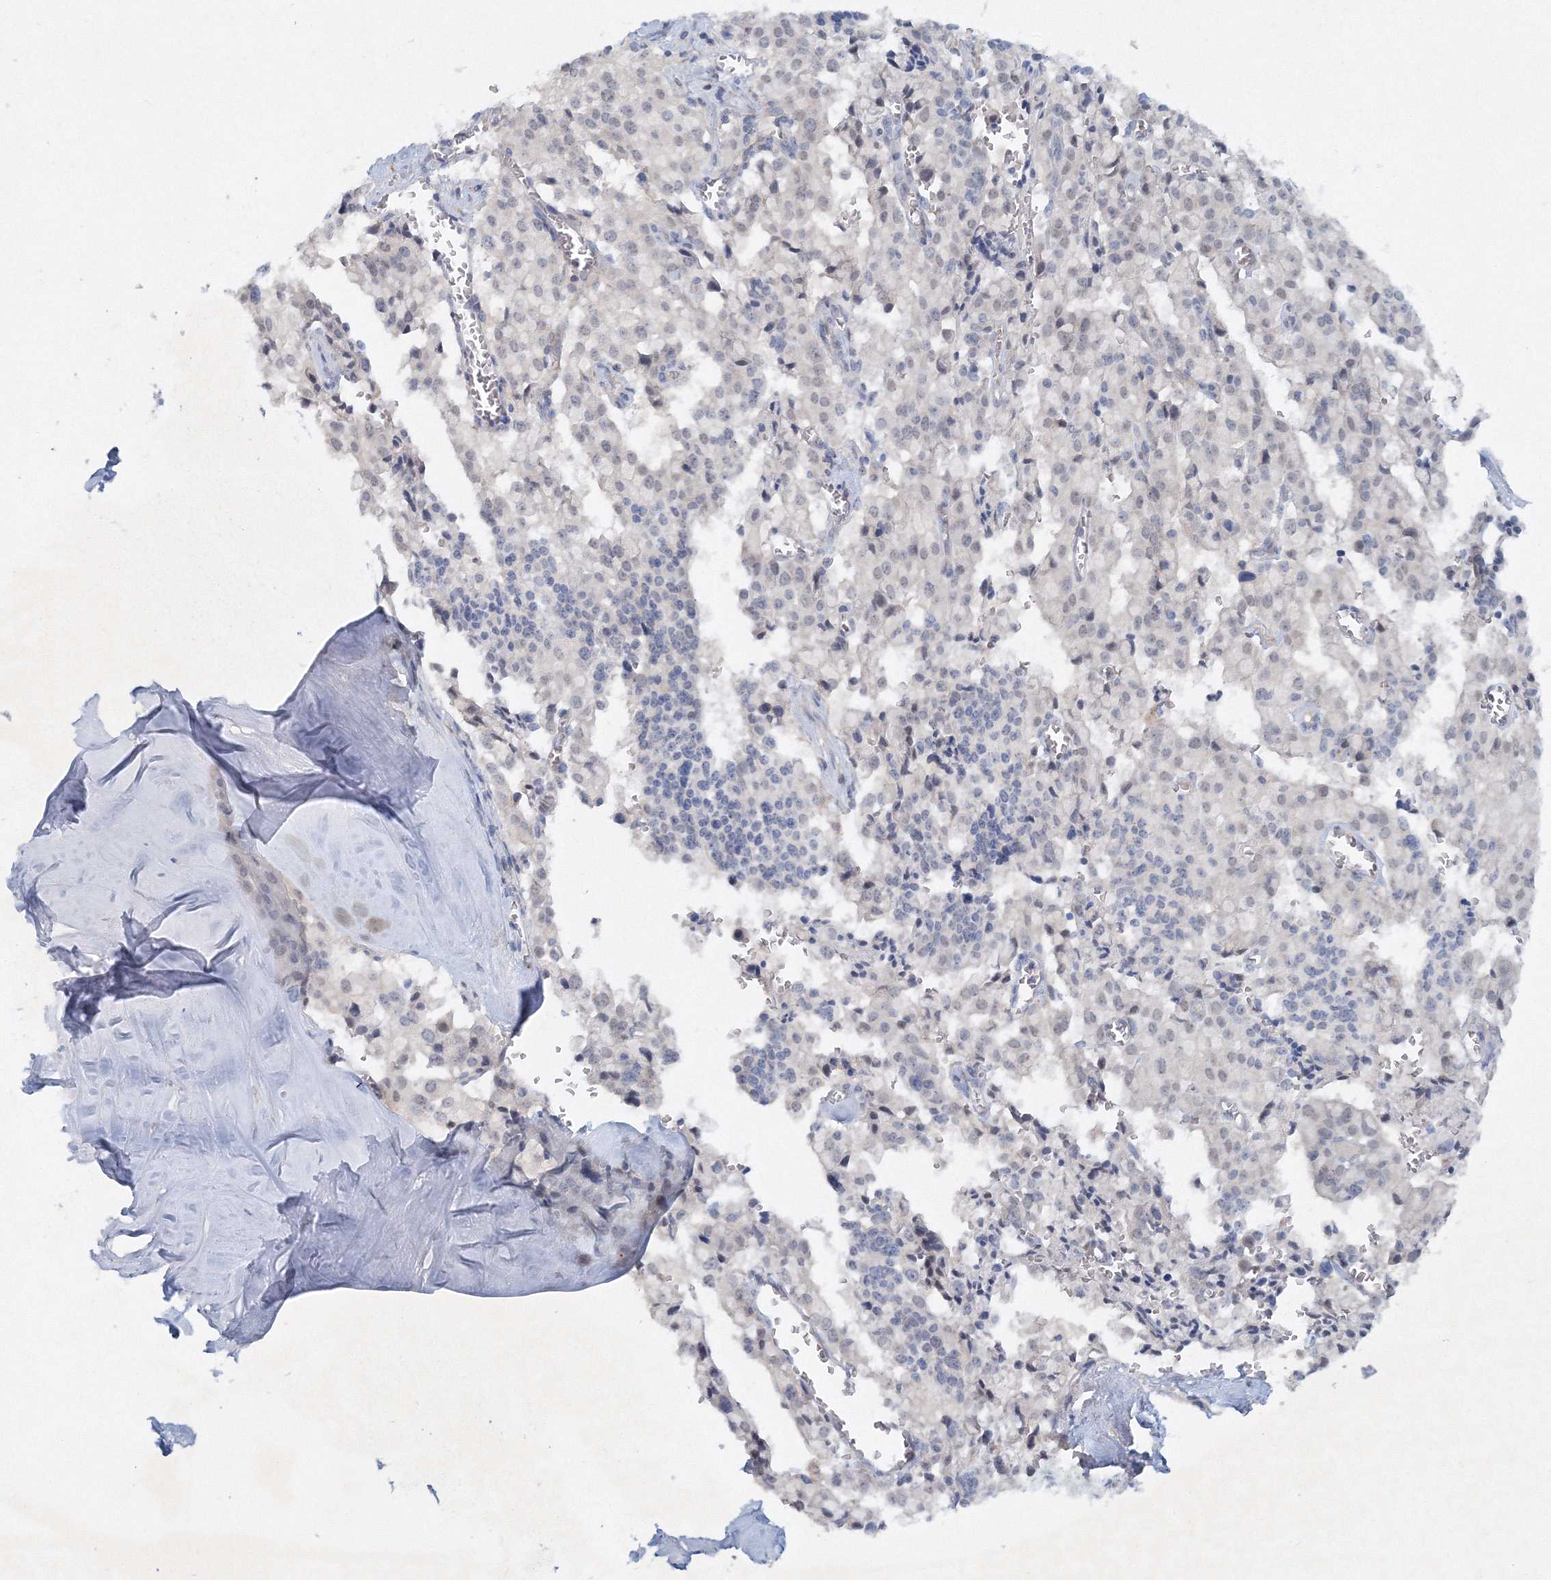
{"staining": {"intensity": "negative", "quantity": "none", "location": "none"}, "tissue": "pancreatic cancer", "cell_type": "Tumor cells", "image_type": "cancer", "snomed": [{"axis": "morphology", "description": "Adenocarcinoma, NOS"}, {"axis": "topography", "description": "Pancreas"}], "caption": "Pancreatic cancer stained for a protein using immunohistochemistry demonstrates no expression tumor cells.", "gene": "SH3BP5", "patient": {"sex": "male", "age": 65}}